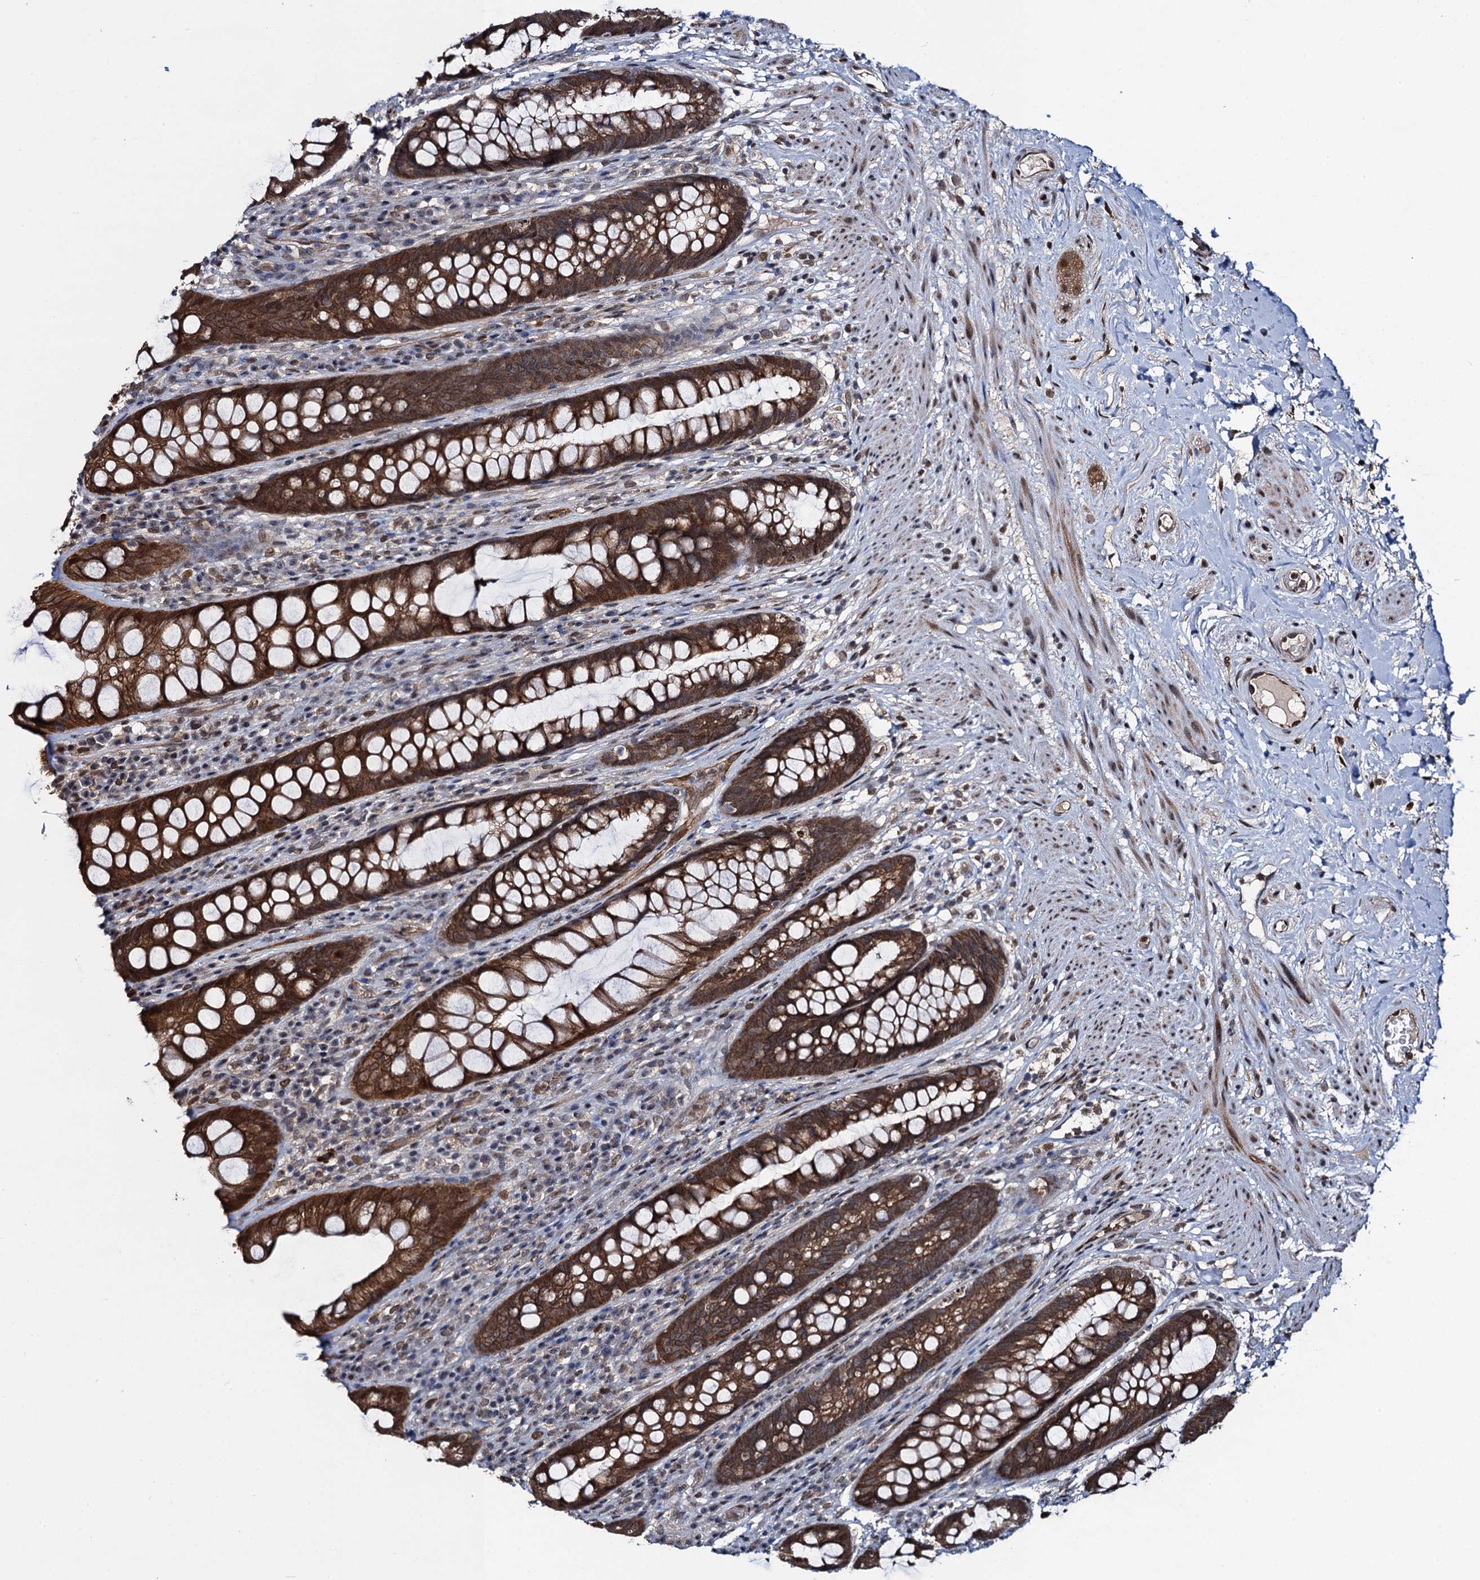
{"staining": {"intensity": "strong", "quantity": ">75%", "location": "cytoplasmic/membranous"}, "tissue": "rectum", "cell_type": "Glandular cells", "image_type": "normal", "snomed": [{"axis": "morphology", "description": "Normal tissue, NOS"}, {"axis": "topography", "description": "Rectum"}], "caption": "Brown immunohistochemical staining in benign rectum exhibits strong cytoplasmic/membranous expression in about >75% of glandular cells.", "gene": "EVX2", "patient": {"sex": "male", "age": 74}}